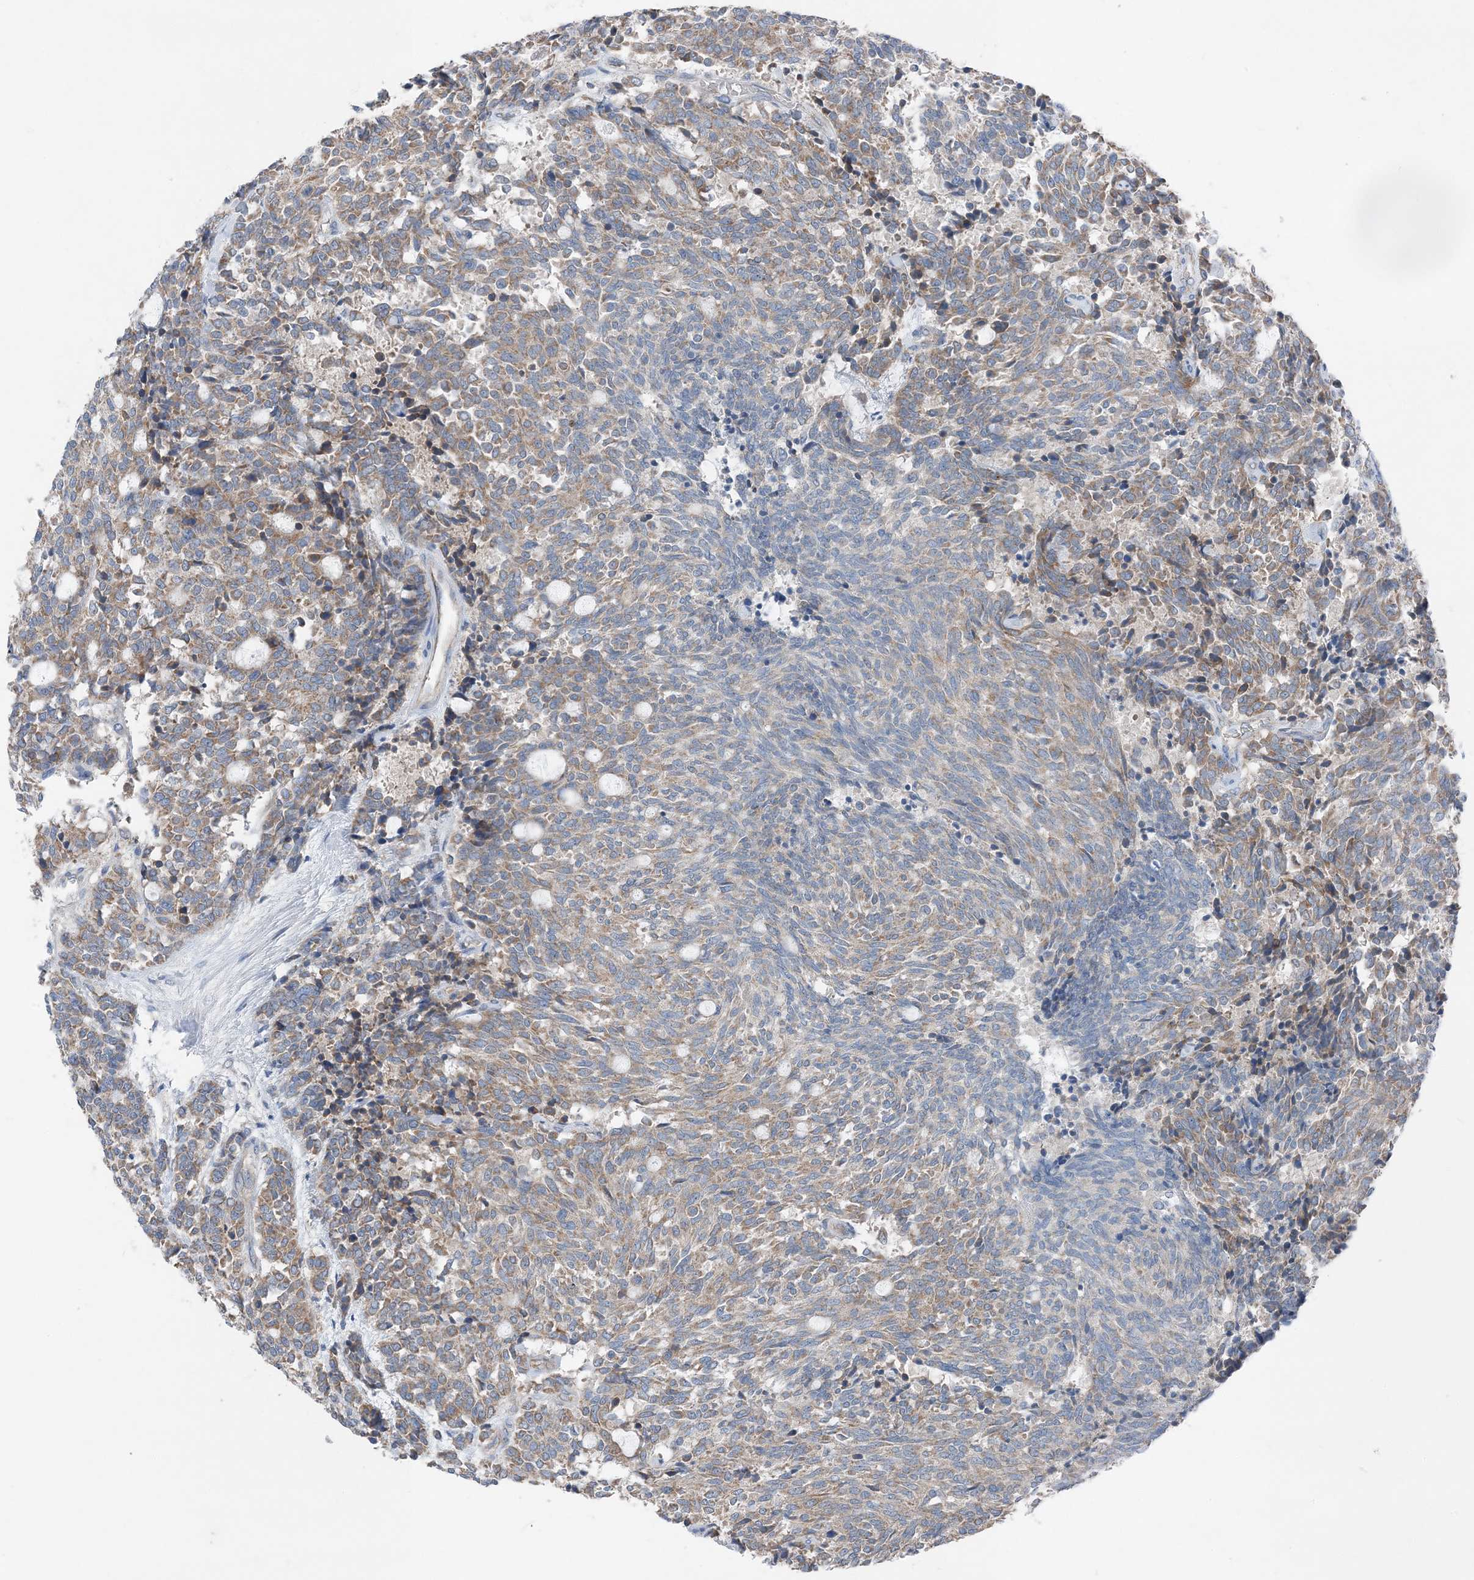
{"staining": {"intensity": "moderate", "quantity": "25%-75%", "location": "cytoplasmic/membranous"}, "tissue": "carcinoid", "cell_type": "Tumor cells", "image_type": "cancer", "snomed": [{"axis": "morphology", "description": "Carcinoid, malignant, NOS"}, {"axis": "topography", "description": "Pancreas"}], "caption": "Immunohistochemical staining of carcinoid shows moderate cytoplasmic/membranous protein staining in about 25%-75% of tumor cells.", "gene": "DHX30", "patient": {"sex": "female", "age": 54}}